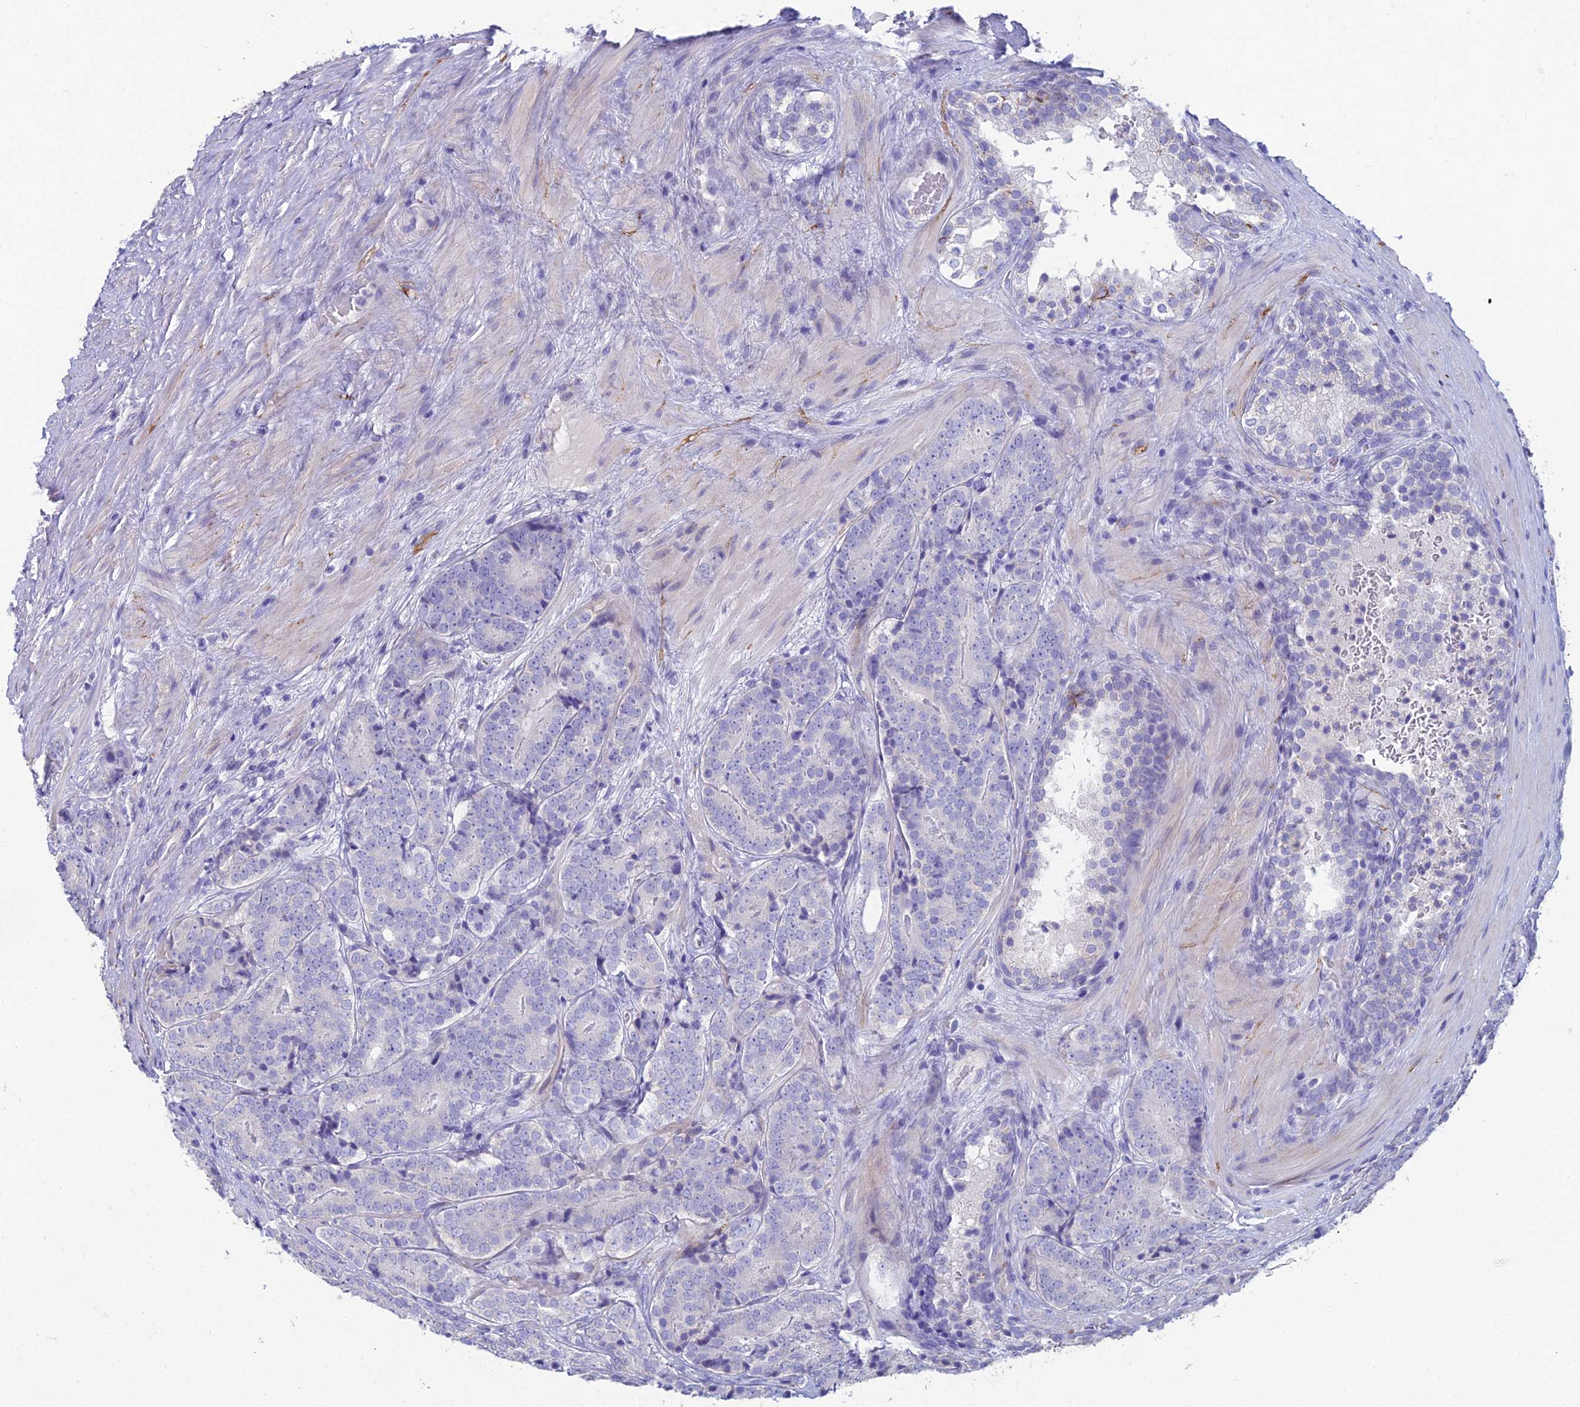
{"staining": {"intensity": "negative", "quantity": "none", "location": "none"}, "tissue": "prostate cancer", "cell_type": "Tumor cells", "image_type": "cancer", "snomed": [{"axis": "morphology", "description": "Adenocarcinoma, High grade"}, {"axis": "topography", "description": "Prostate"}], "caption": "Immunohistochemical staining of human prostate high-grade adenocarcinoma reveals no significant staining in tumor cells.", "gene": "NCAM1", "patient": {"sex": "male", "age": 56}}